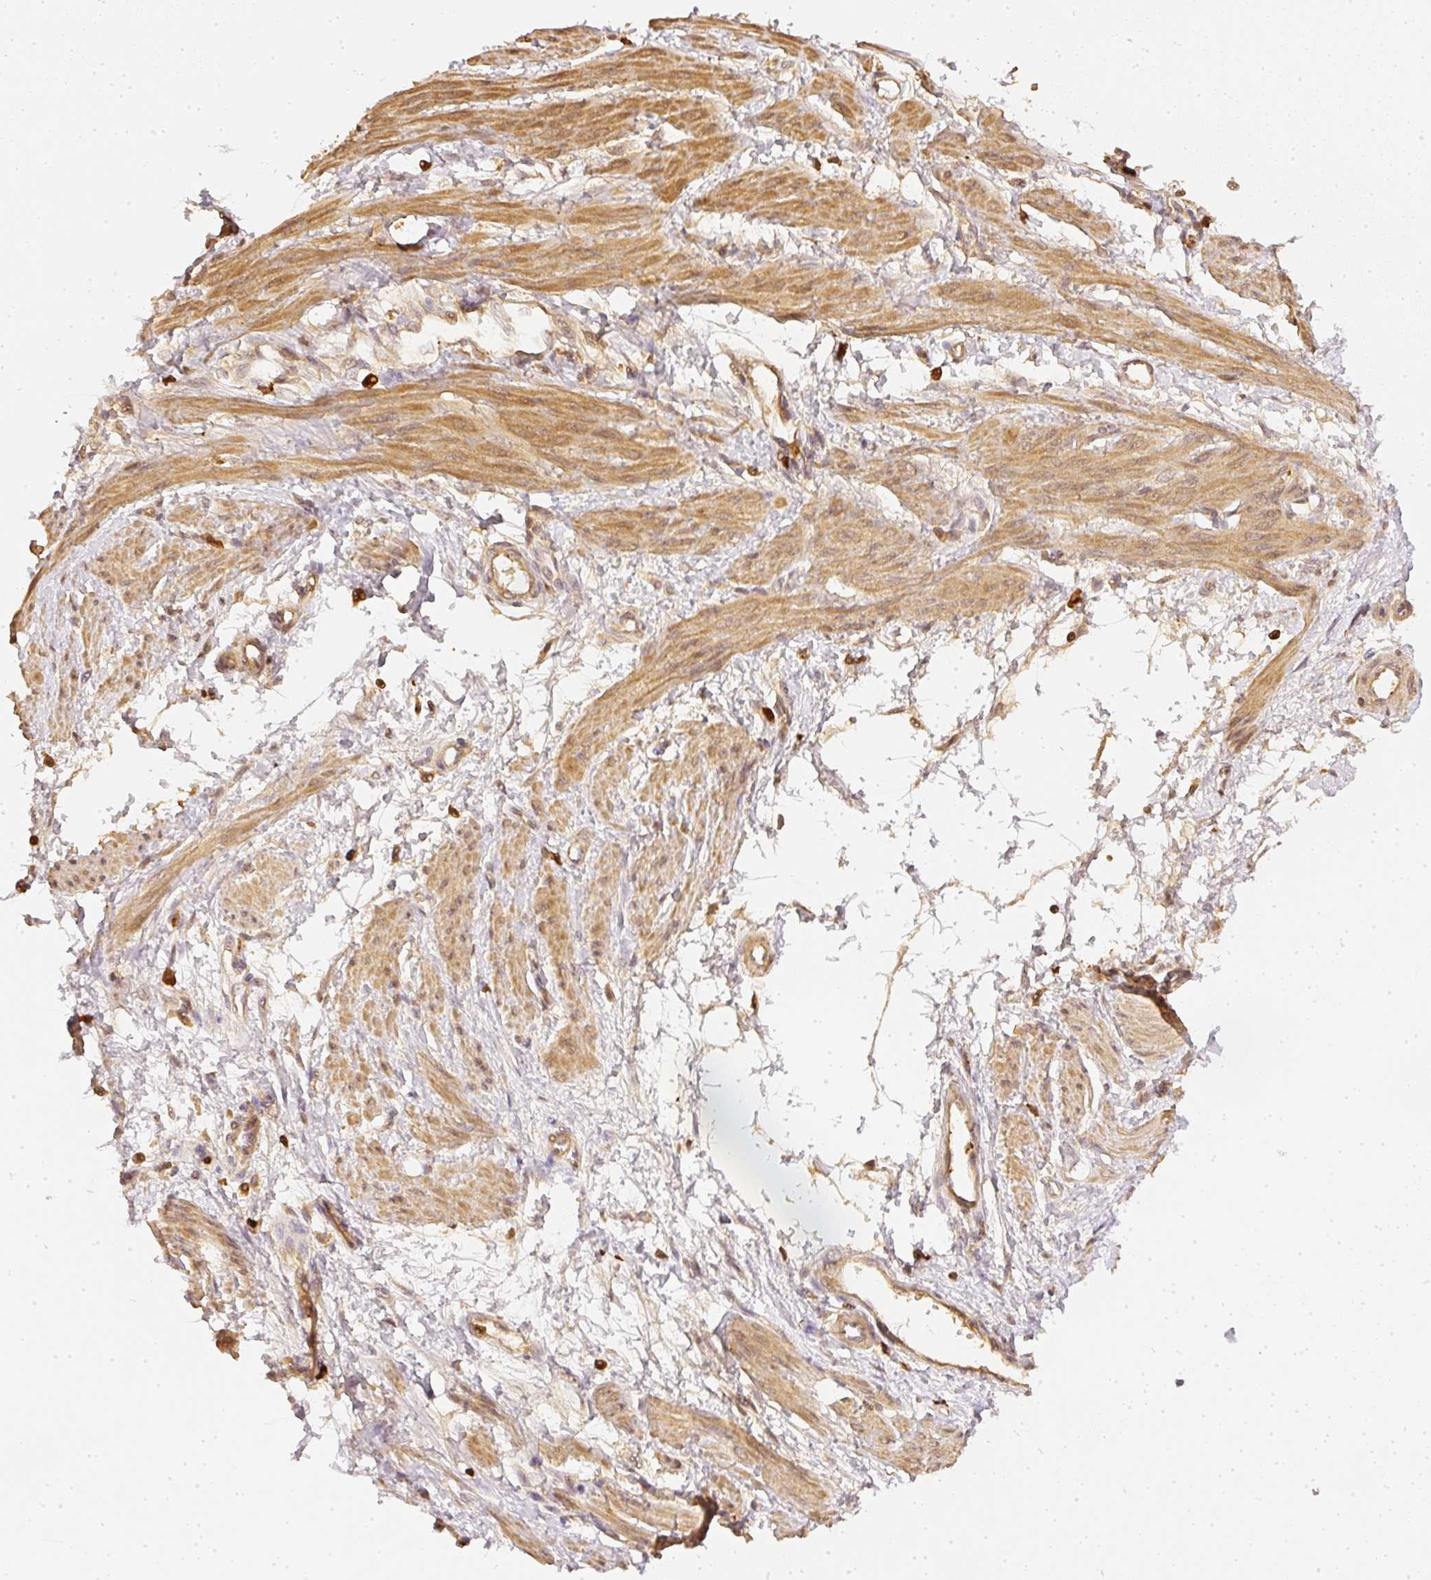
{"staining": {"intensity": "moderate", "quantity": ">75%", "location": "cytoplasmic/membranous"}, "tissue": "smooth muscle", "cell_type": "Smooth muscle cells", "image_type": "normal", "snomed": [{"axis": "morphology", "description": "Normal tissue, NOS"}, {"axis": "topography", "description": "Smooth muscle"}, {"axis": "topography", "description": "Uterus"}], "caption": "High-magnification brightfield microscopy of unremarkable smooth muscle stained with DAB (3,3'-diaminobenzidine) (brown) and counterstained with hematoxylin (blue). smooth muscle cells exhibit moderate cytoplasmic/membranous staining is identified in about>75% of cells.", "gene": "PFN1", "patient": {"sex": "female", "age": 39}}